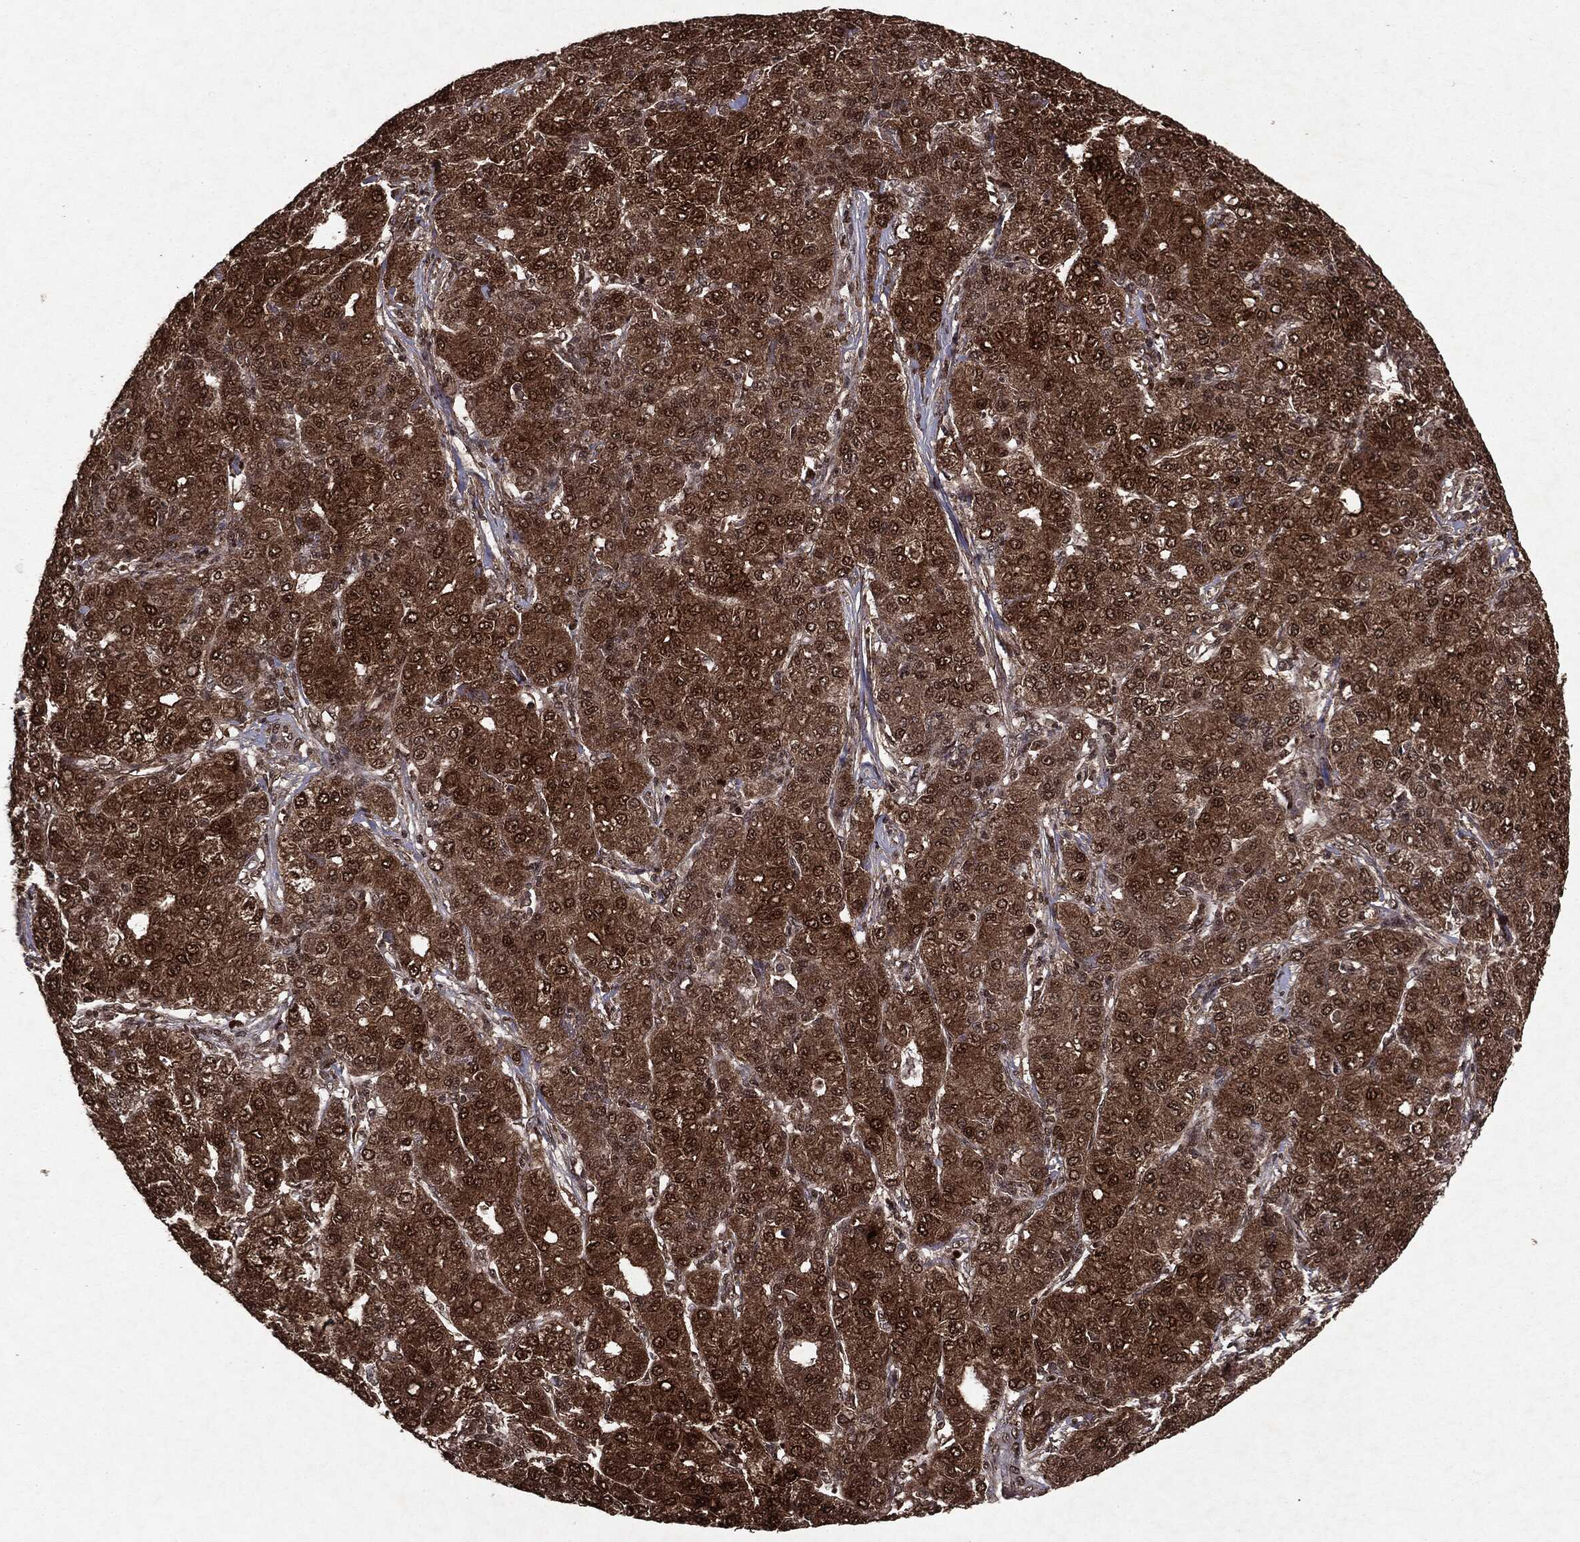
{"staining": {"intensity": "moderate", "quantity": ">75%", "location": "cytoplasmic/membranous,nuclear"}, "tissue": "liver cancer", "cell_type": "Tumor cells", "image_type": "cancer", "snomed": [{"axis": "morphology", "description": "Carcinoma, Hepatocellular, NOS"}, {"axis": "topography", "description": "Liver"}], "caption": "The histopathology image demonstrates a brown stain indicating the presence of a protein in the cytoplasmic/membranous and nuclear of tumor cells in hepatocellular carcinoma (liver). The staining is performed using DAB brown chromogen to label protein expression. The nuclei are counter-stained blue using hematoxylin.", "gene": "PEBP1", "patient": {"sex": "male", "age": 65}}